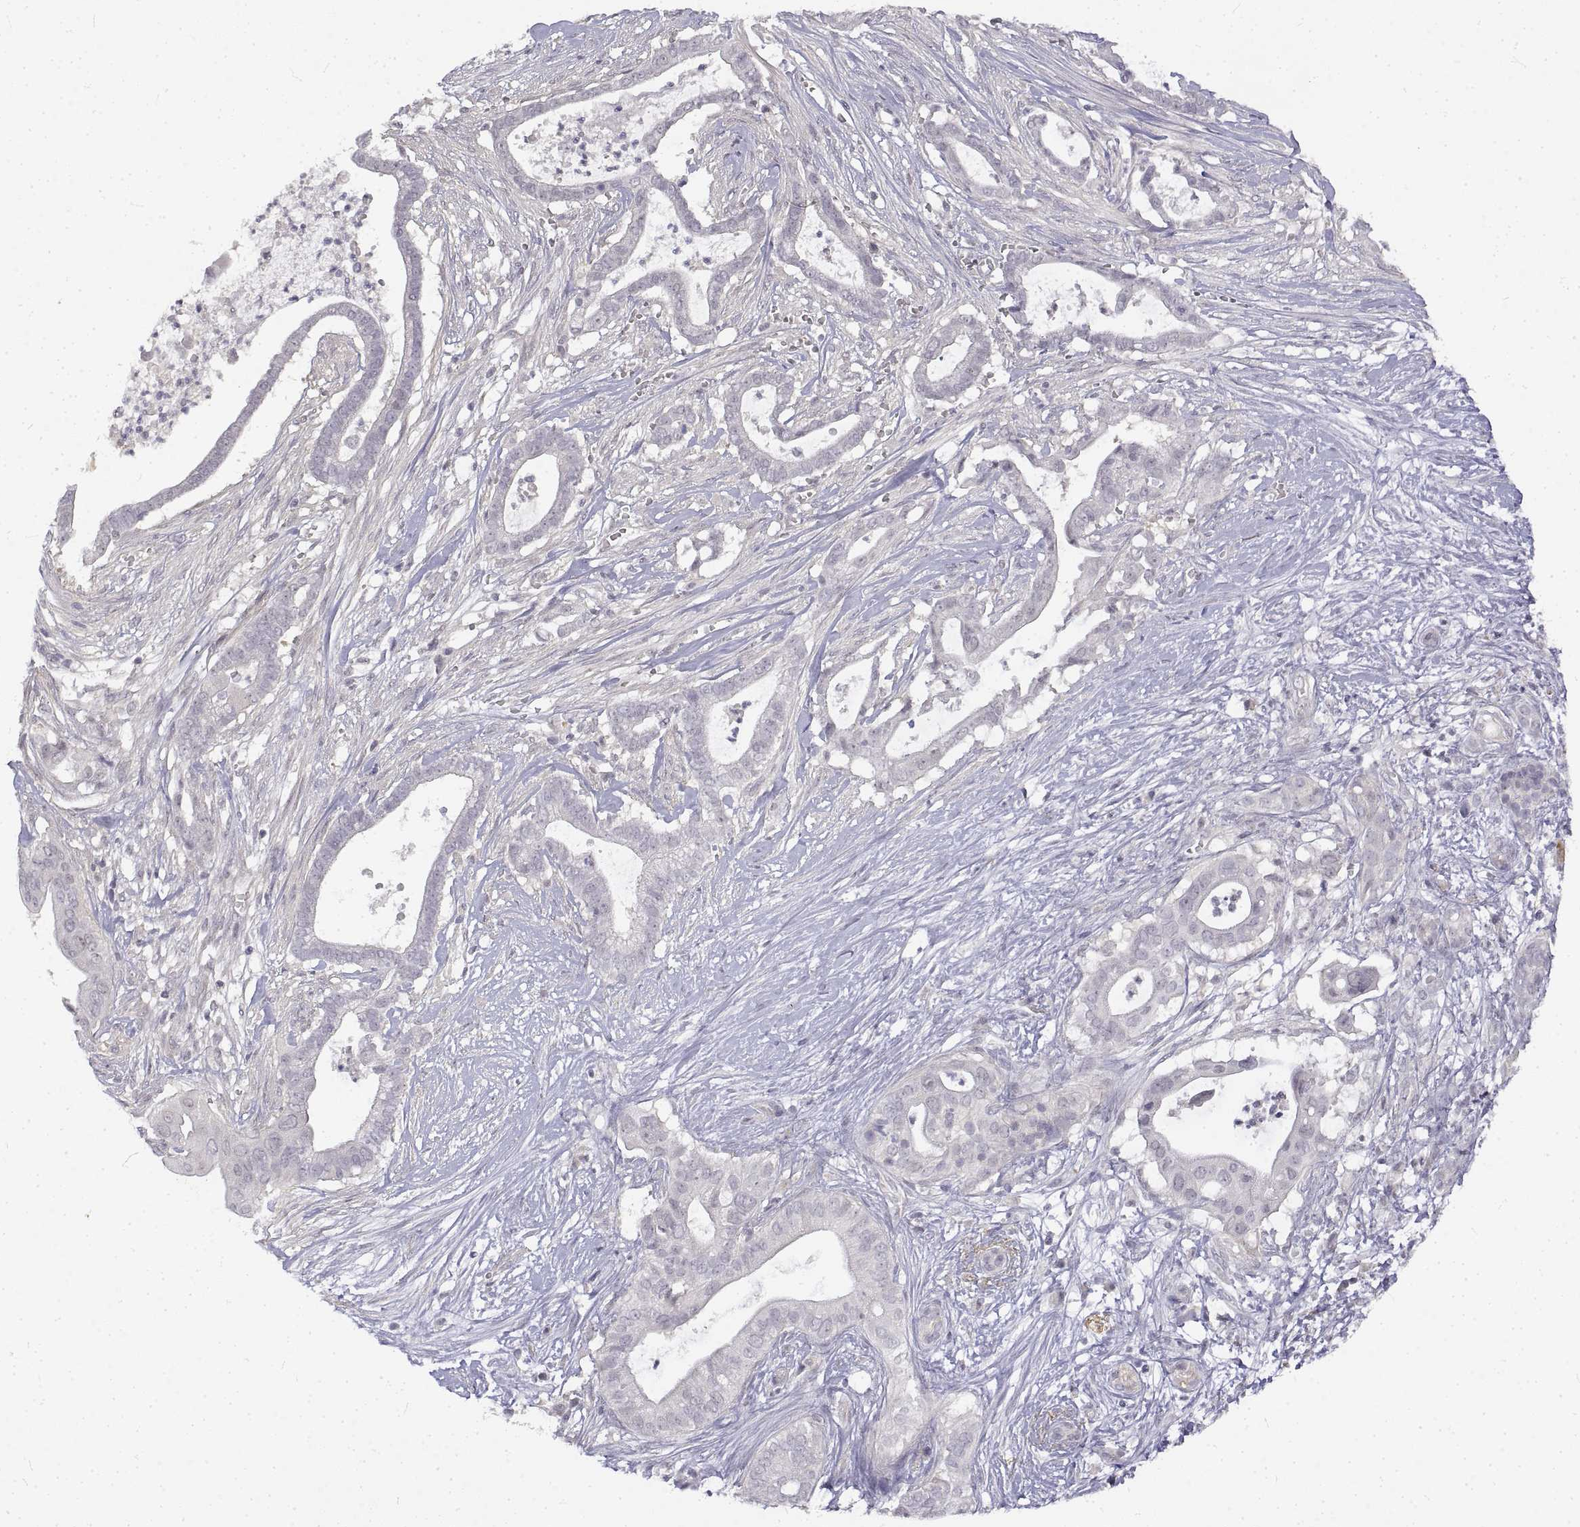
{"staining": {"intensity": "negative", "quantity": "none", "location": "none"}, "tissue": "pancreatic cancer", "cell_type": "Tumor cells", "image_type": "cancer", "snomed": [{"axis": "morphology", "description": "Adenocarcinoma, NOS"}, {"axis": "topography", "description": "Pancreas"}], "caption": "There is no significant positivity in tumor cells of pancreatic adenocarcinoma.", "gene": "ANO2", "patient": {"sex": "male", "age": 61}}